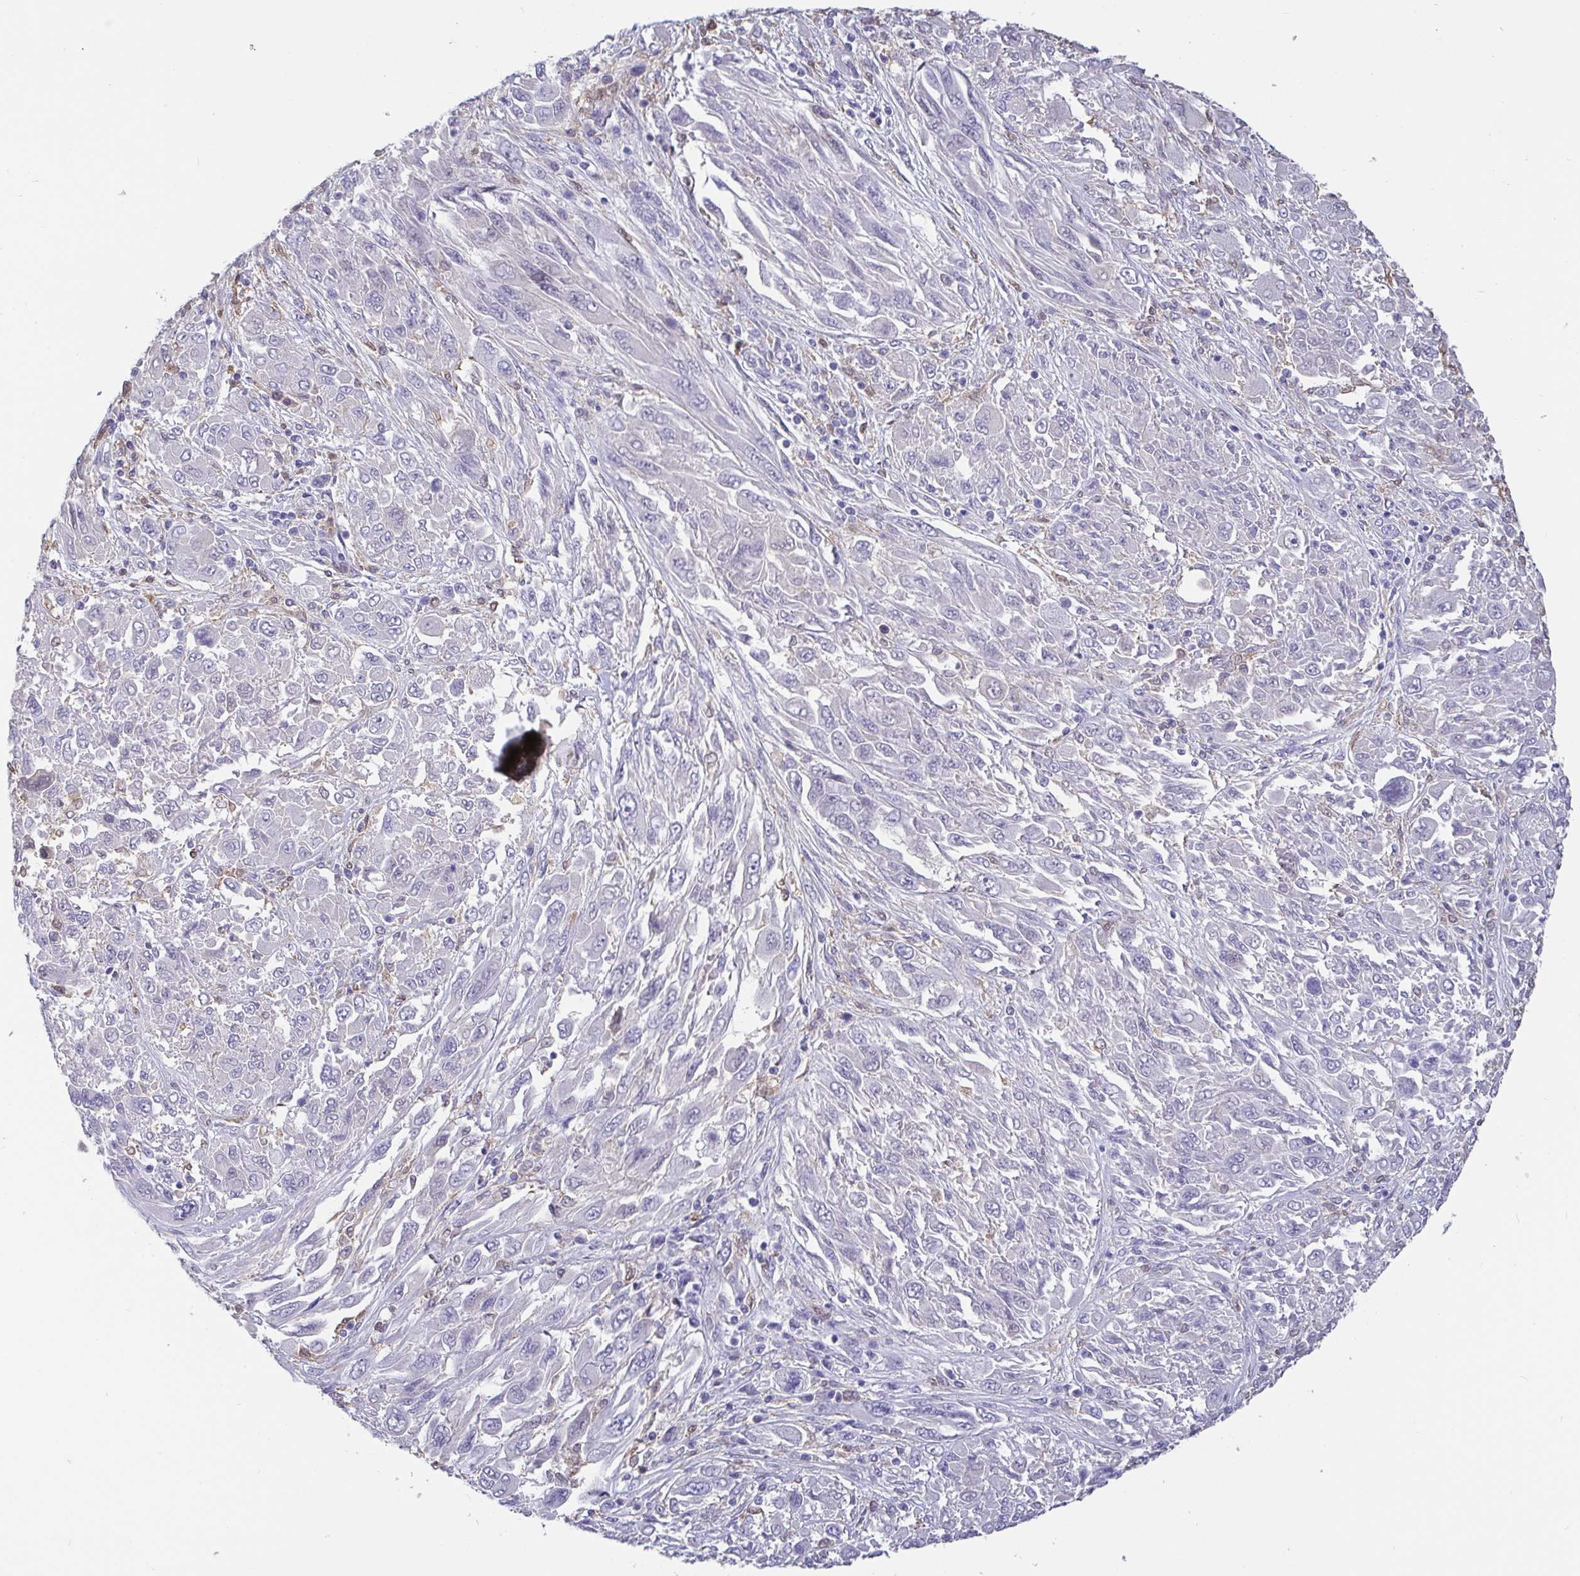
{"staining": {"intensity": "negative", "quantity": "none", "location": "none"}, "tissue": "melanoma", "cell_type": "Tumor cells", "image_type": "cancer", "snomed": [{"axis": "morphology", "description": "Malignant melanoma, NOS"}, {"axis": "topography", "description": "Skin"}], "caption": "High magnification brightfield microscopy of malignant melanoma stained with DAB (brown) and counterstained with hematoxylin (blue): tumor cells show no significant expression.", "gene": "IDH1", "patient": {"sex": "female", "age": 91}}